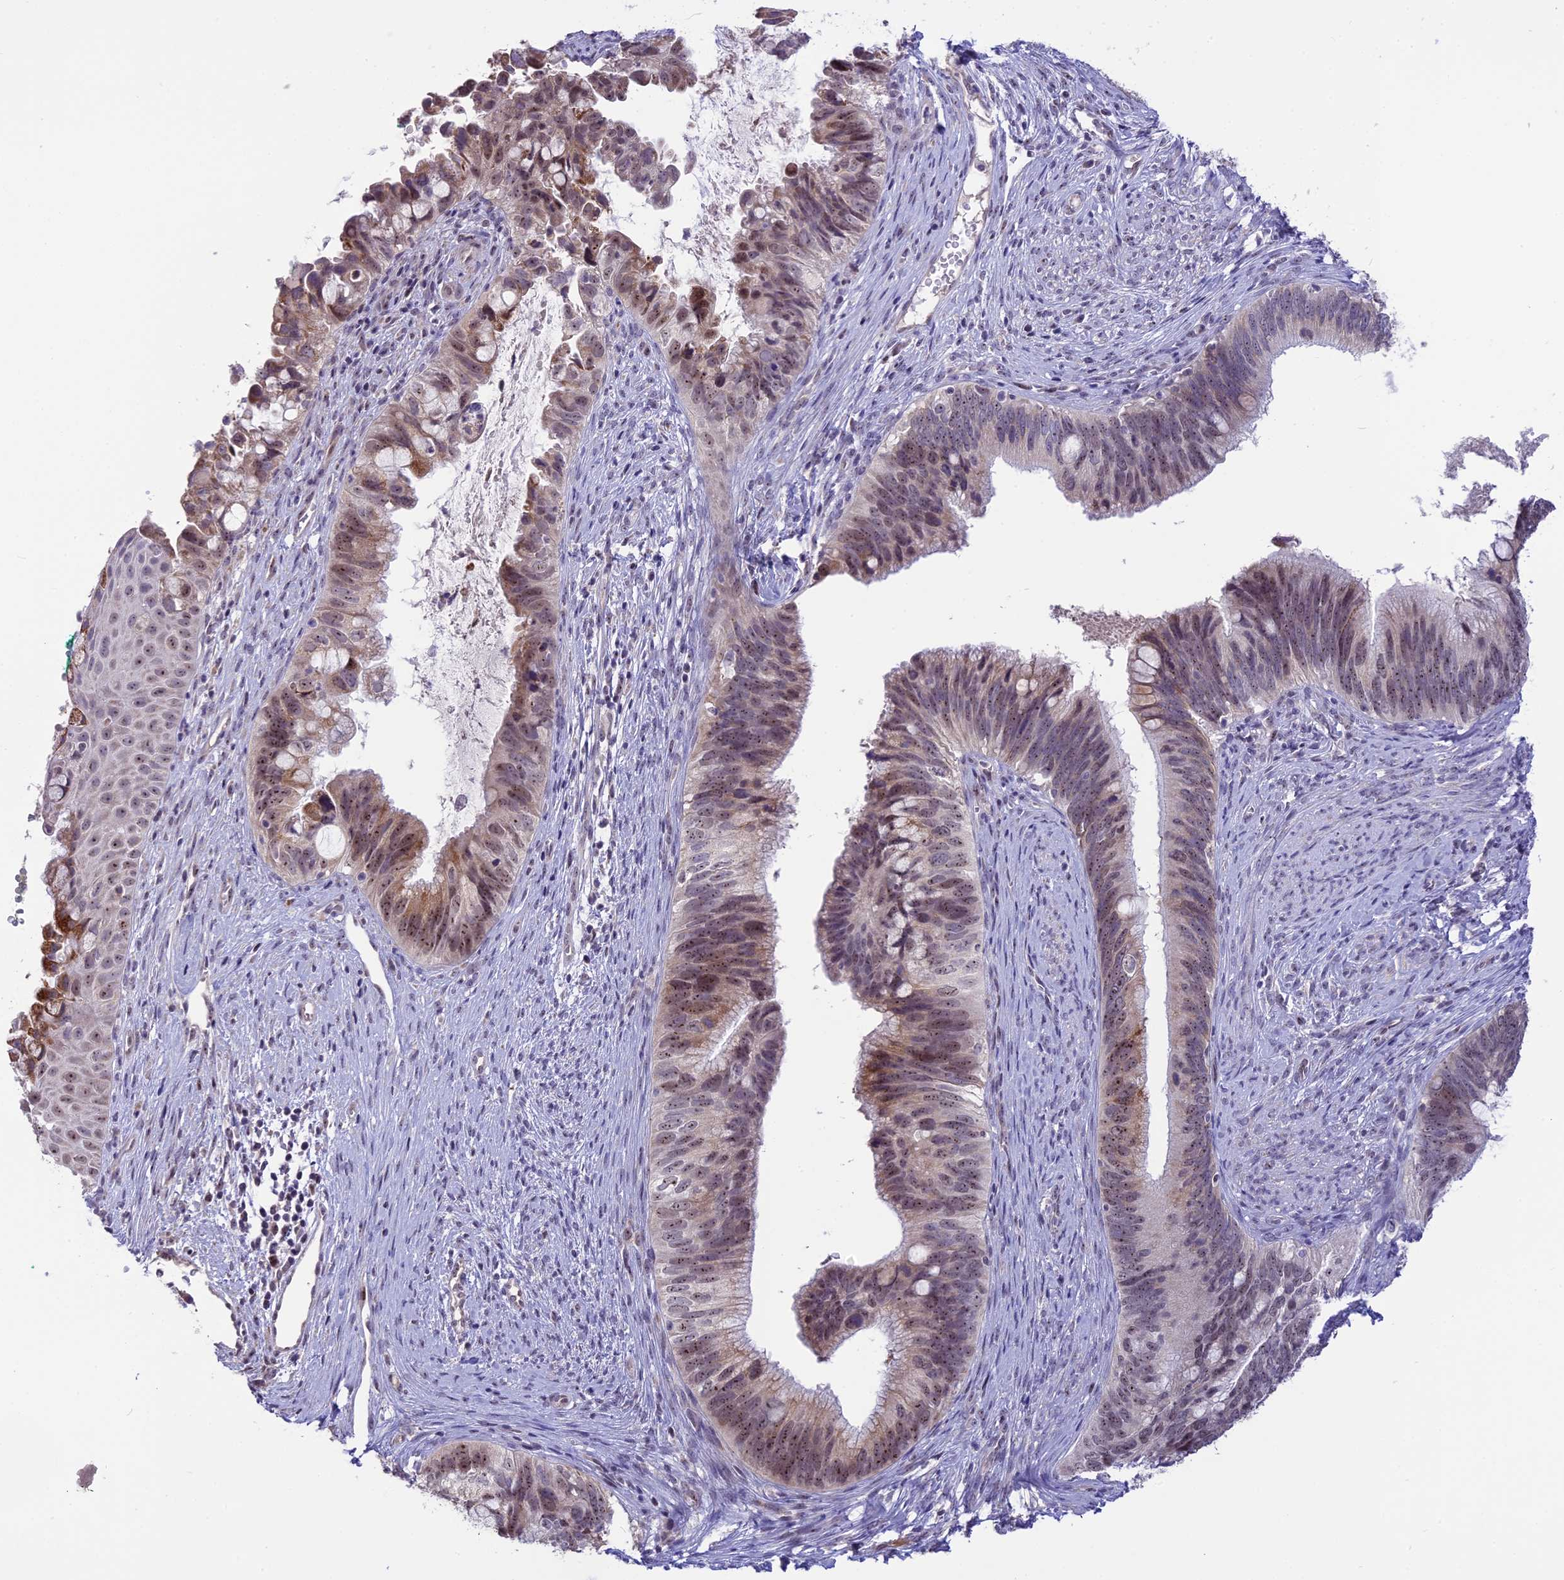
{"staining": {"intensity": "moderate", "quantity": ">75%", "location": "nuclear"}, "tissue": "cervical cancer", "cell_type": "Tumor cells", "image_type": "cancer", "snomed": [{"axis": "morphology", "description": "Adenocarcinoma, NOS"}, {"axis": "topography", "description": "Cervix"}], "caption": "The immunohistochemical stain labels moderate nuclear staining in tumor cells of cervical cancer tissue.", "gene": "CMSS1", "patient": {"sex": "female", "age": 42}}